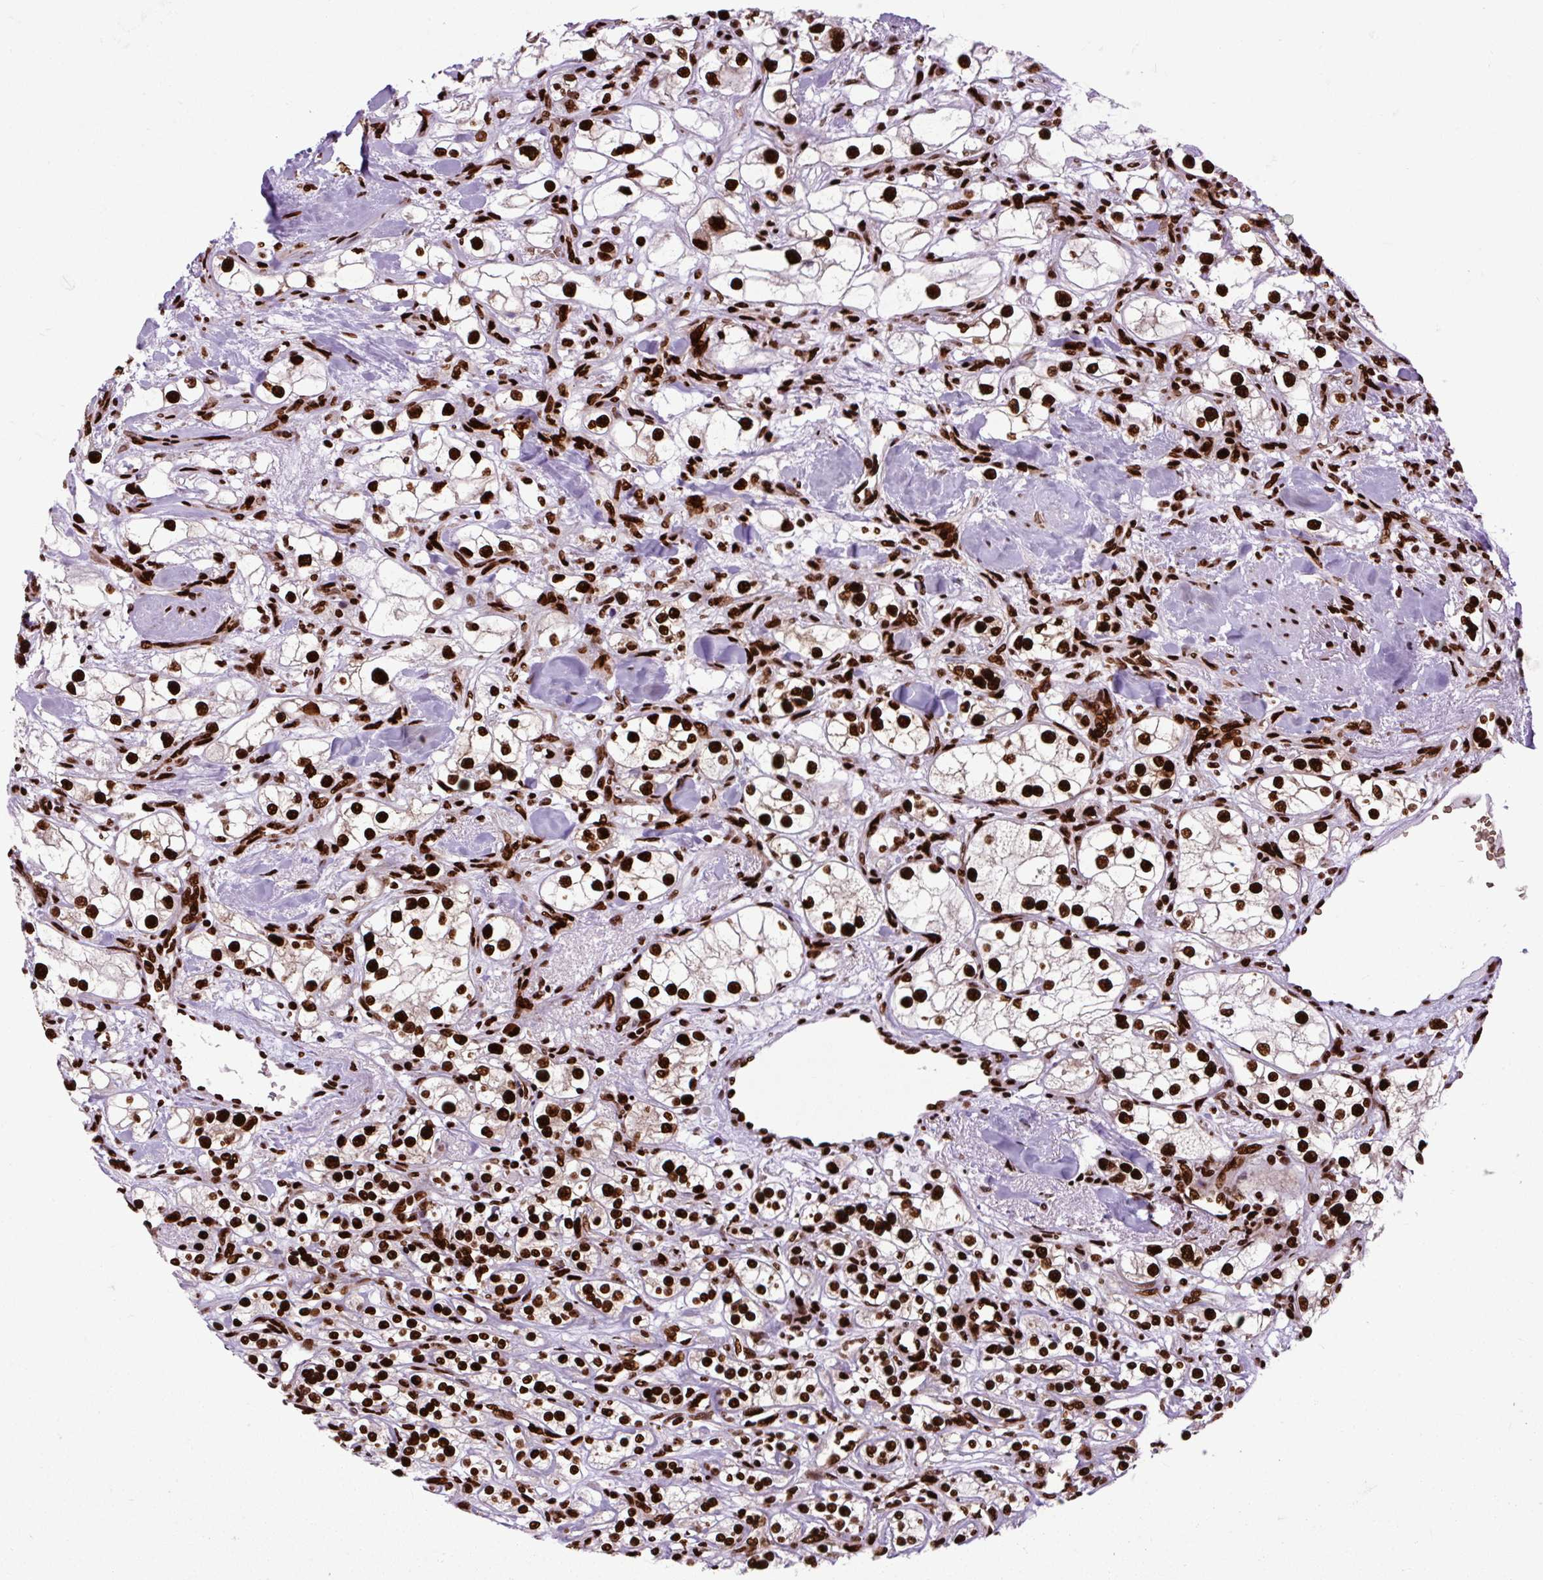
{"staining": {"intensity": "strong", "quantity": ">75%", "location": "nuclear"}, "tissue": "renal cancer", "cell_type": "Tumor cells", "image_type": "cancer", "snomed": [{"axis": "morphology", "description": "Adenocarcinoma, NOS"}, {"axis": "topography", "description": "Kidney"}], "caption": "Human renal adenocarcinoma stained with a protein marker exhibits strong staining in tumor cells.", "gene": "FUS", "patient": {"sex": "male", "age": 77}}